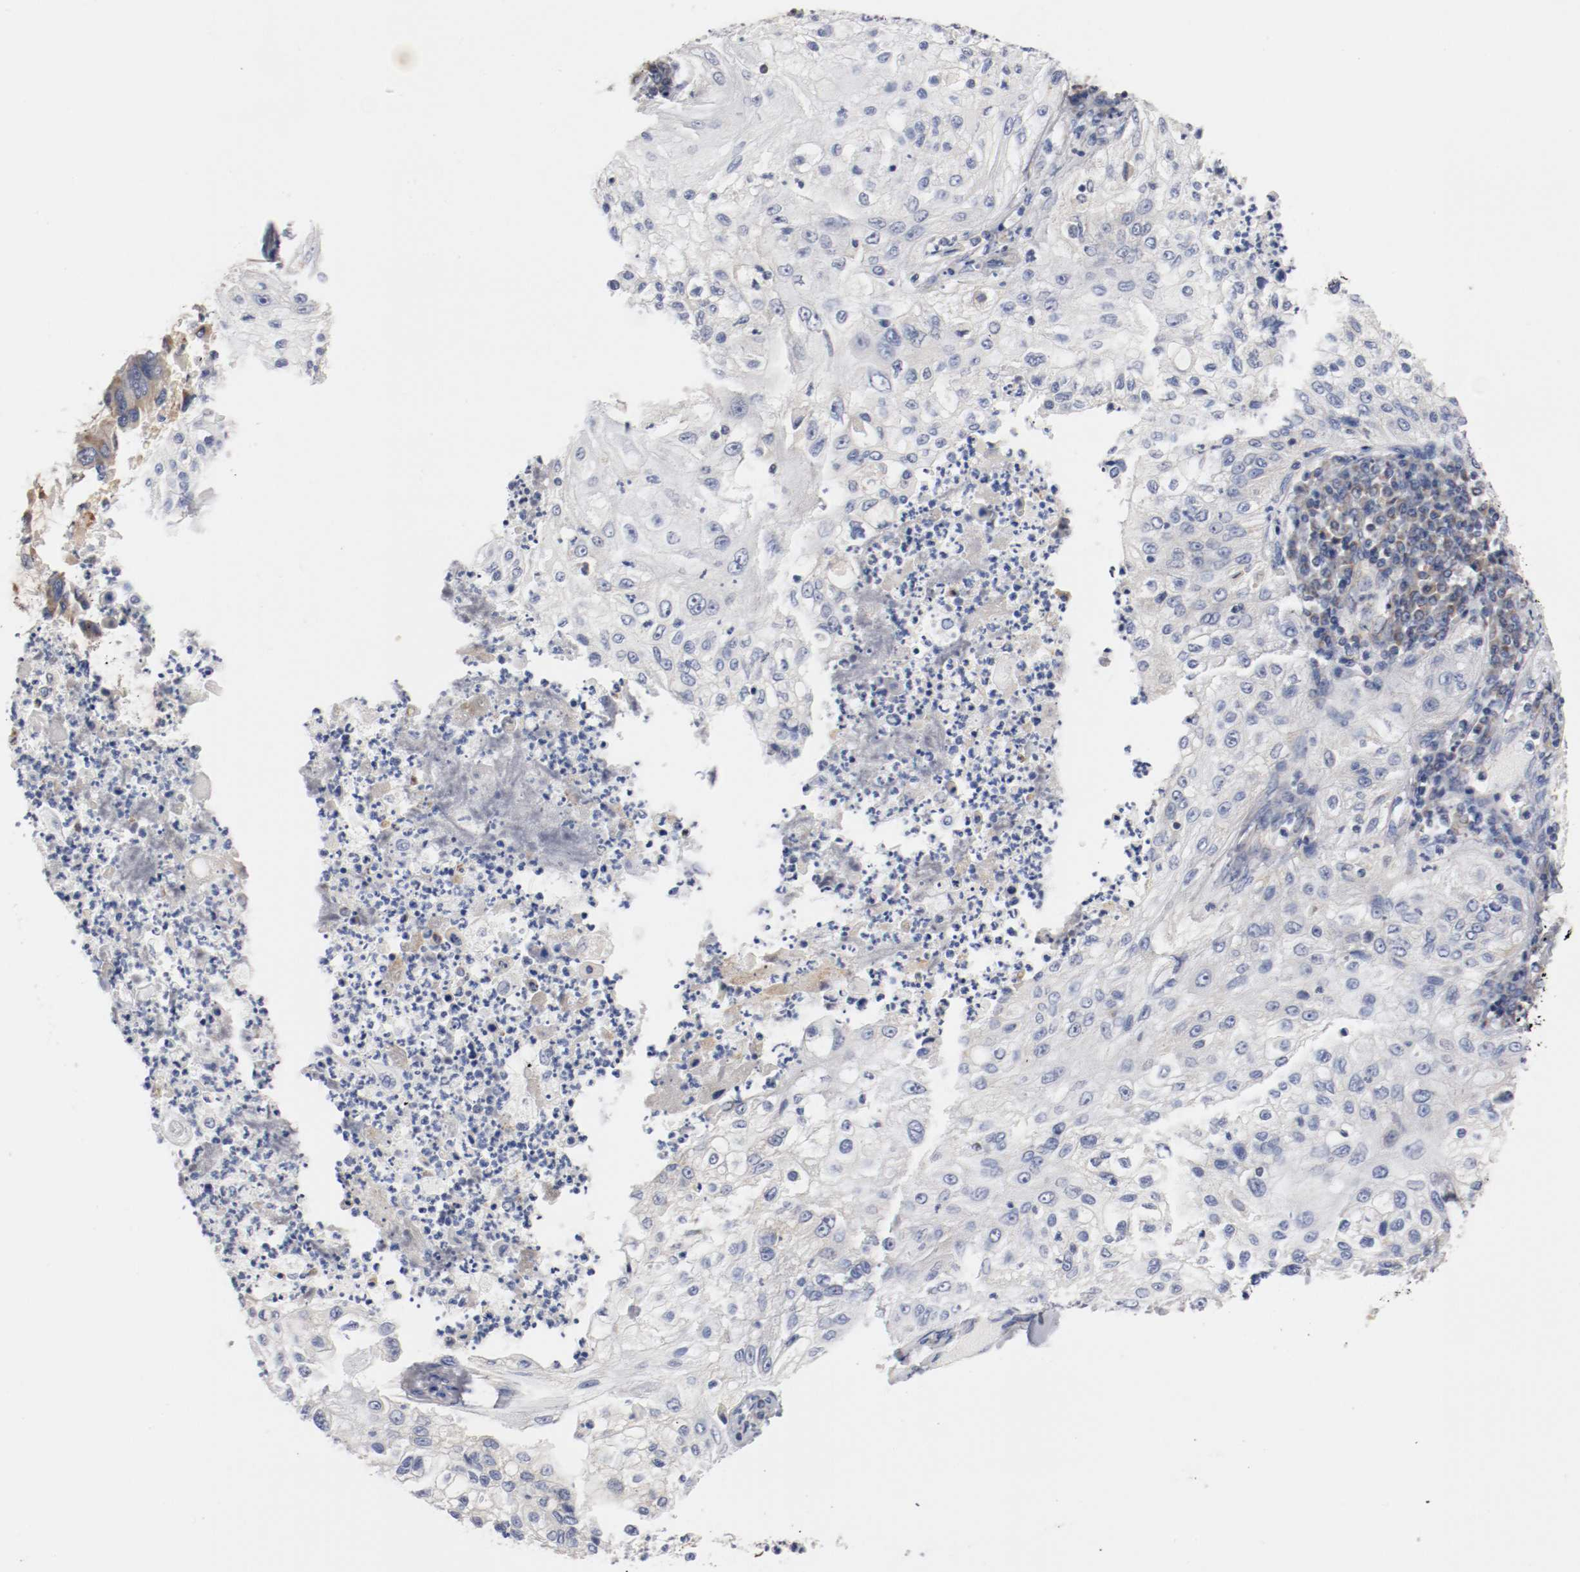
{"staining": {"intensity": "negative", "quantity": "none", "location": "none"}, "tissue": "lung cancer", "cell_type": "Tumor cells", "image_type": "cancer", "snomed": [{"axis": "morphology", "description": "Inflammation, NOS"}, {"axis": "morphology", "description": "Squamous cell carcinoma, NOS"}, {"axis": "topography", "description": "Lymph node"}, {"axis": "topography", "description": "Soft tissue"}, {"axis": "topography", "description": "Lung"}], "caption": "Immunohistochemistry (IHC) of human lung squamous cell carcinoma exhibits no positivity in tumor cells.", "gene": "PCSK6", "patient": {"sex": "male", "age": 66}}